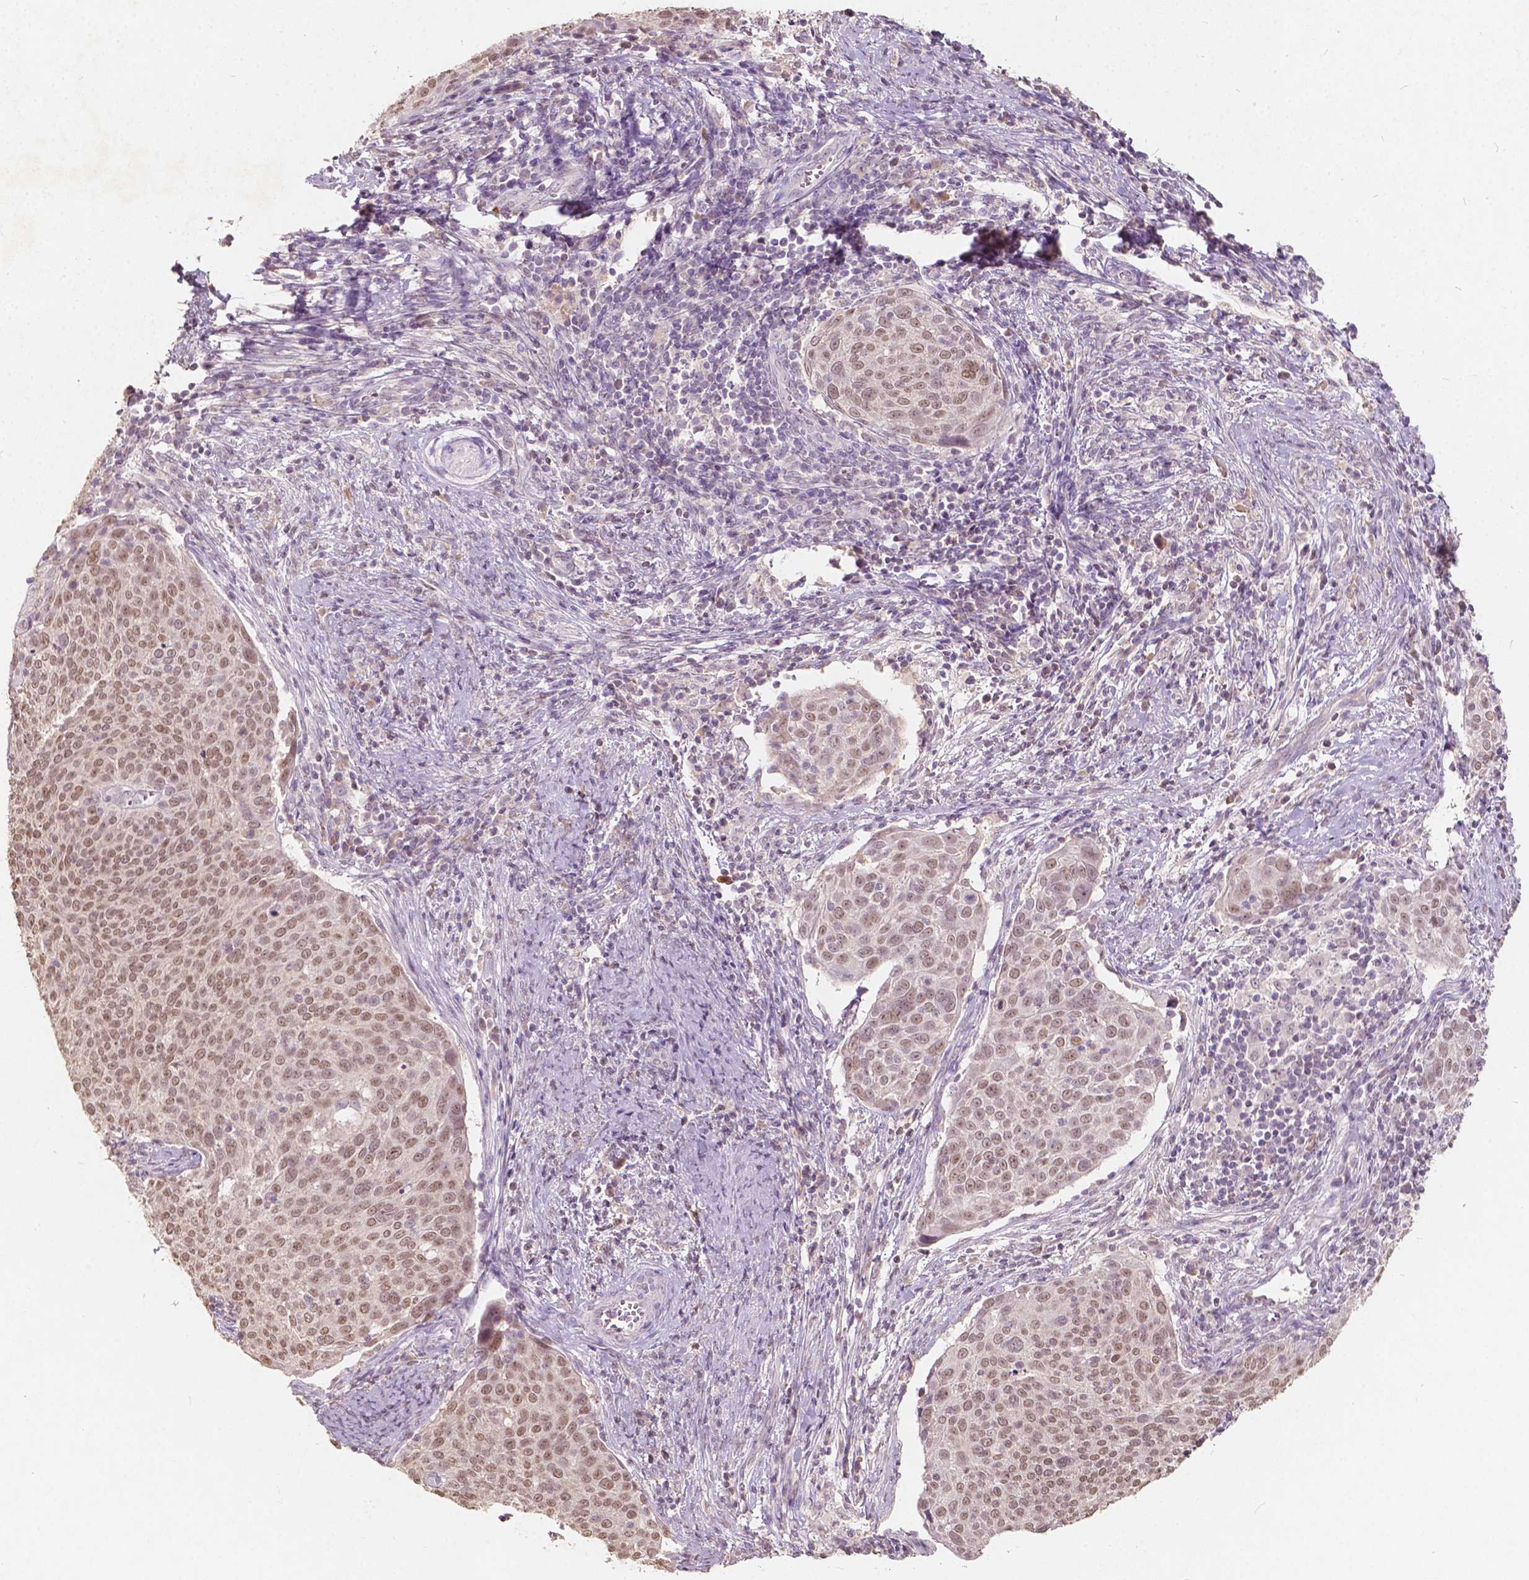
{"staining": {"intensity": "moderate", "quantity": ">75%", "location": "nuclear"}, "tissue": "cervical cancer", "cell_type": "Tumor cells", "image_type": "cancer", "snomed": [{"axis": "morphology", "description": "Squamous cell carcinoma, NOS"}, {"axis": "topography", "description": "Cervix"}], "caption": "Tumor cells reveal medium levels of moderate nuclear positivity in about >75% of cells in cervical squamous cell carcinoma.", "gene": "SOX15", "patient": {"sex": "female", "age": 39}}